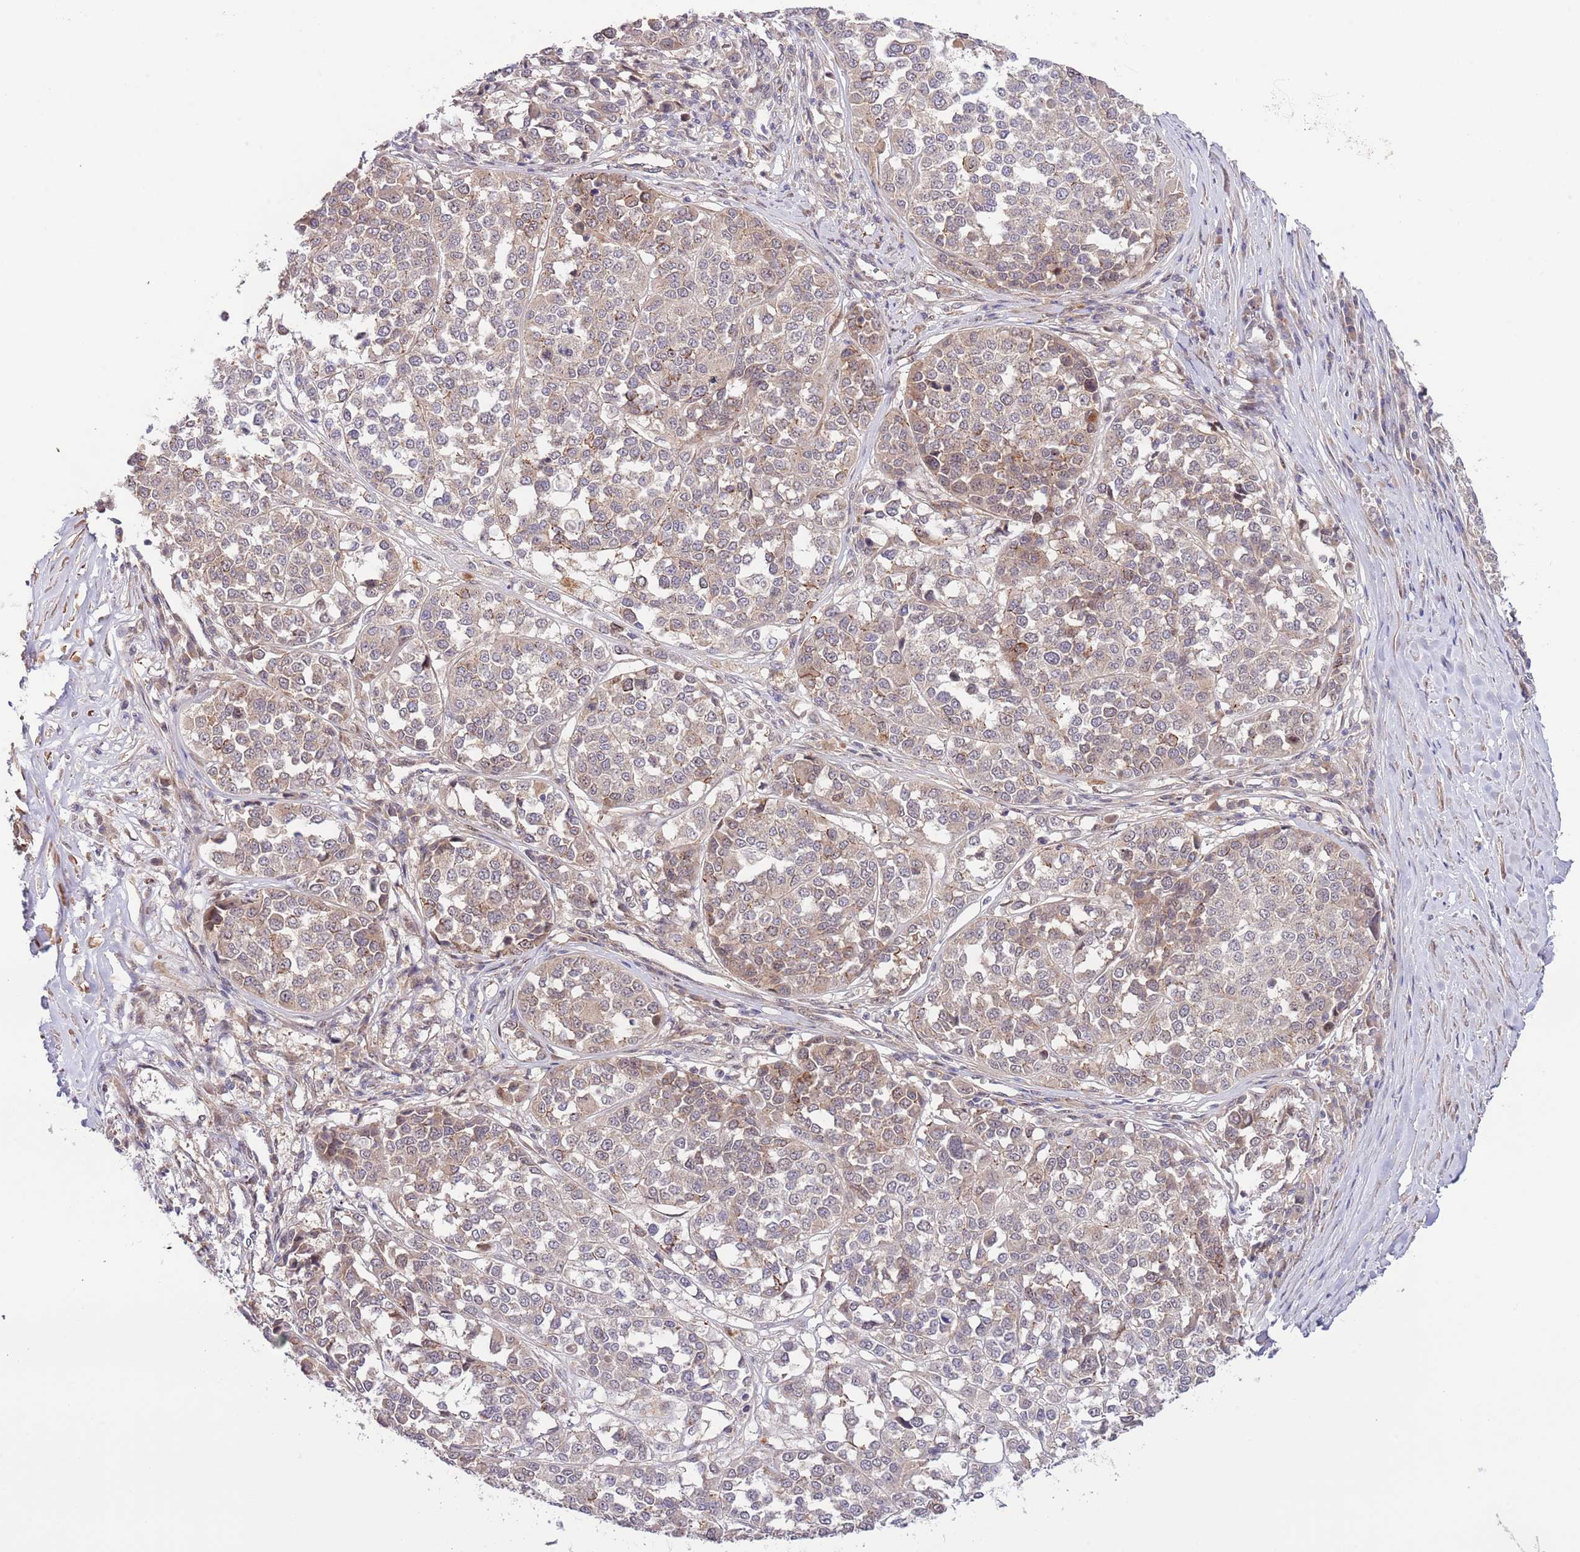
{"staining": {"intensity": "weak", "quantity": "25%-75%", "location": "cytoplasmic/membranous"}, "tissue": "melanoma", "cell_type": "Tumor cells", "image_type": "cancer", "snomed": [{"axis": "morphology", "description": "Malignant melanoma, Metastatic site"}, {"axis": "topography", "description": "Lymph node"}], "caption": "Brown immunohistochemical staining in melanoma exhibits weak cytoplasmic/membranous positivity in about 25%-75% of tumor cells.", "gene": "PRR16", "patient": {"sex": "male", "age": 44}}